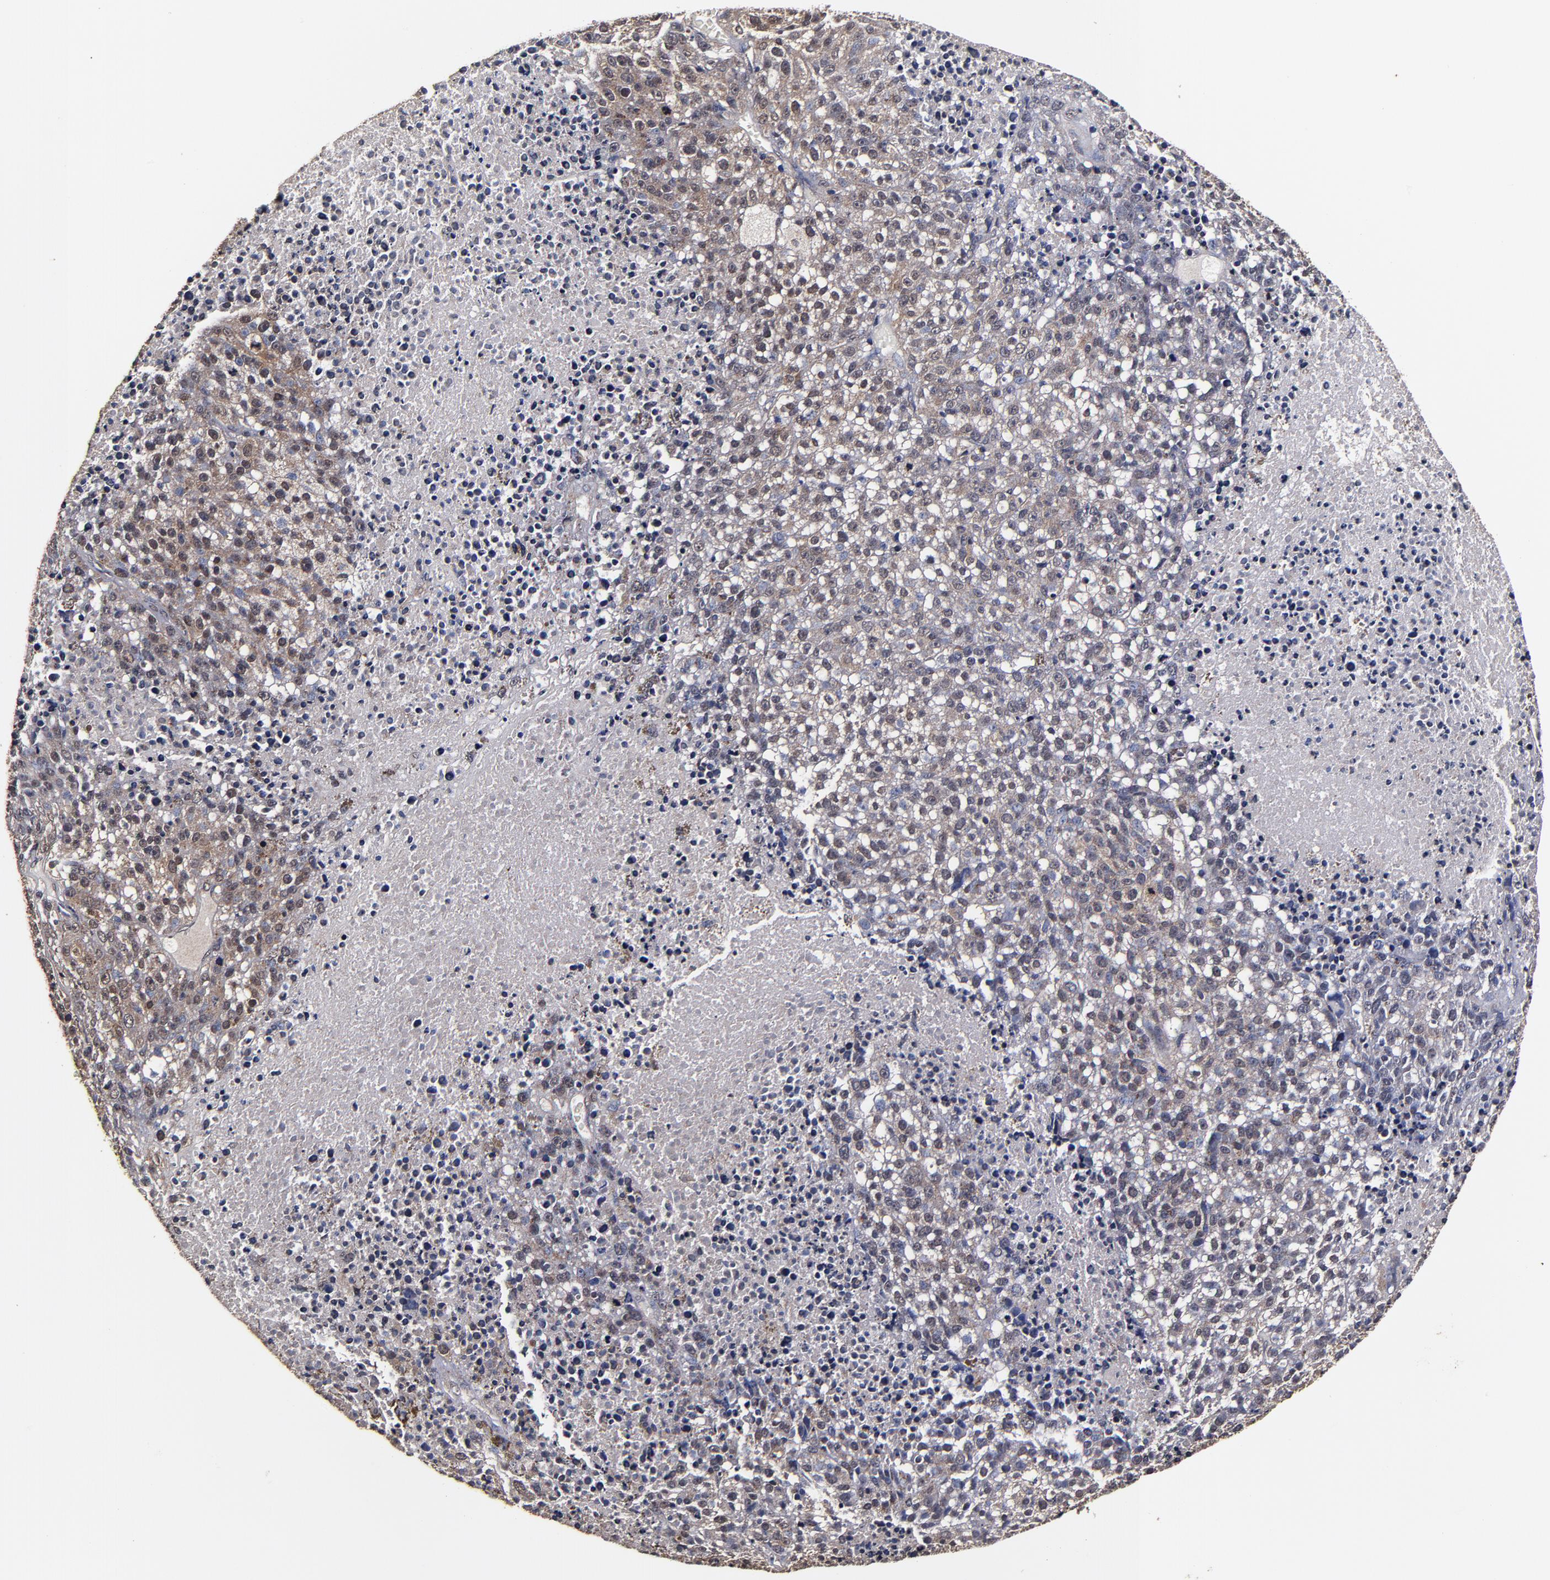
{"staining": {"intensity": "weak", "quantity": "25%-75%", "location": "cytoplasmic/membranous"}, "tissue": "melanoma", "cell_type": "Tumor cells", "image_type": "cancer", "snomed": [{"axis": "morphology", "description": "Malignant melanoma, Metastatic site"}, {"axis": "topography", "description": "Cerebral cortex"}], "caption": "Human melanoma stained for a protein (brown) reveals weak cytoplasmic/membranous positive expression in about 25%-75% of tumor cells.", "gene": "MMP15", "patient": {"sex": "female", "age": 52}}